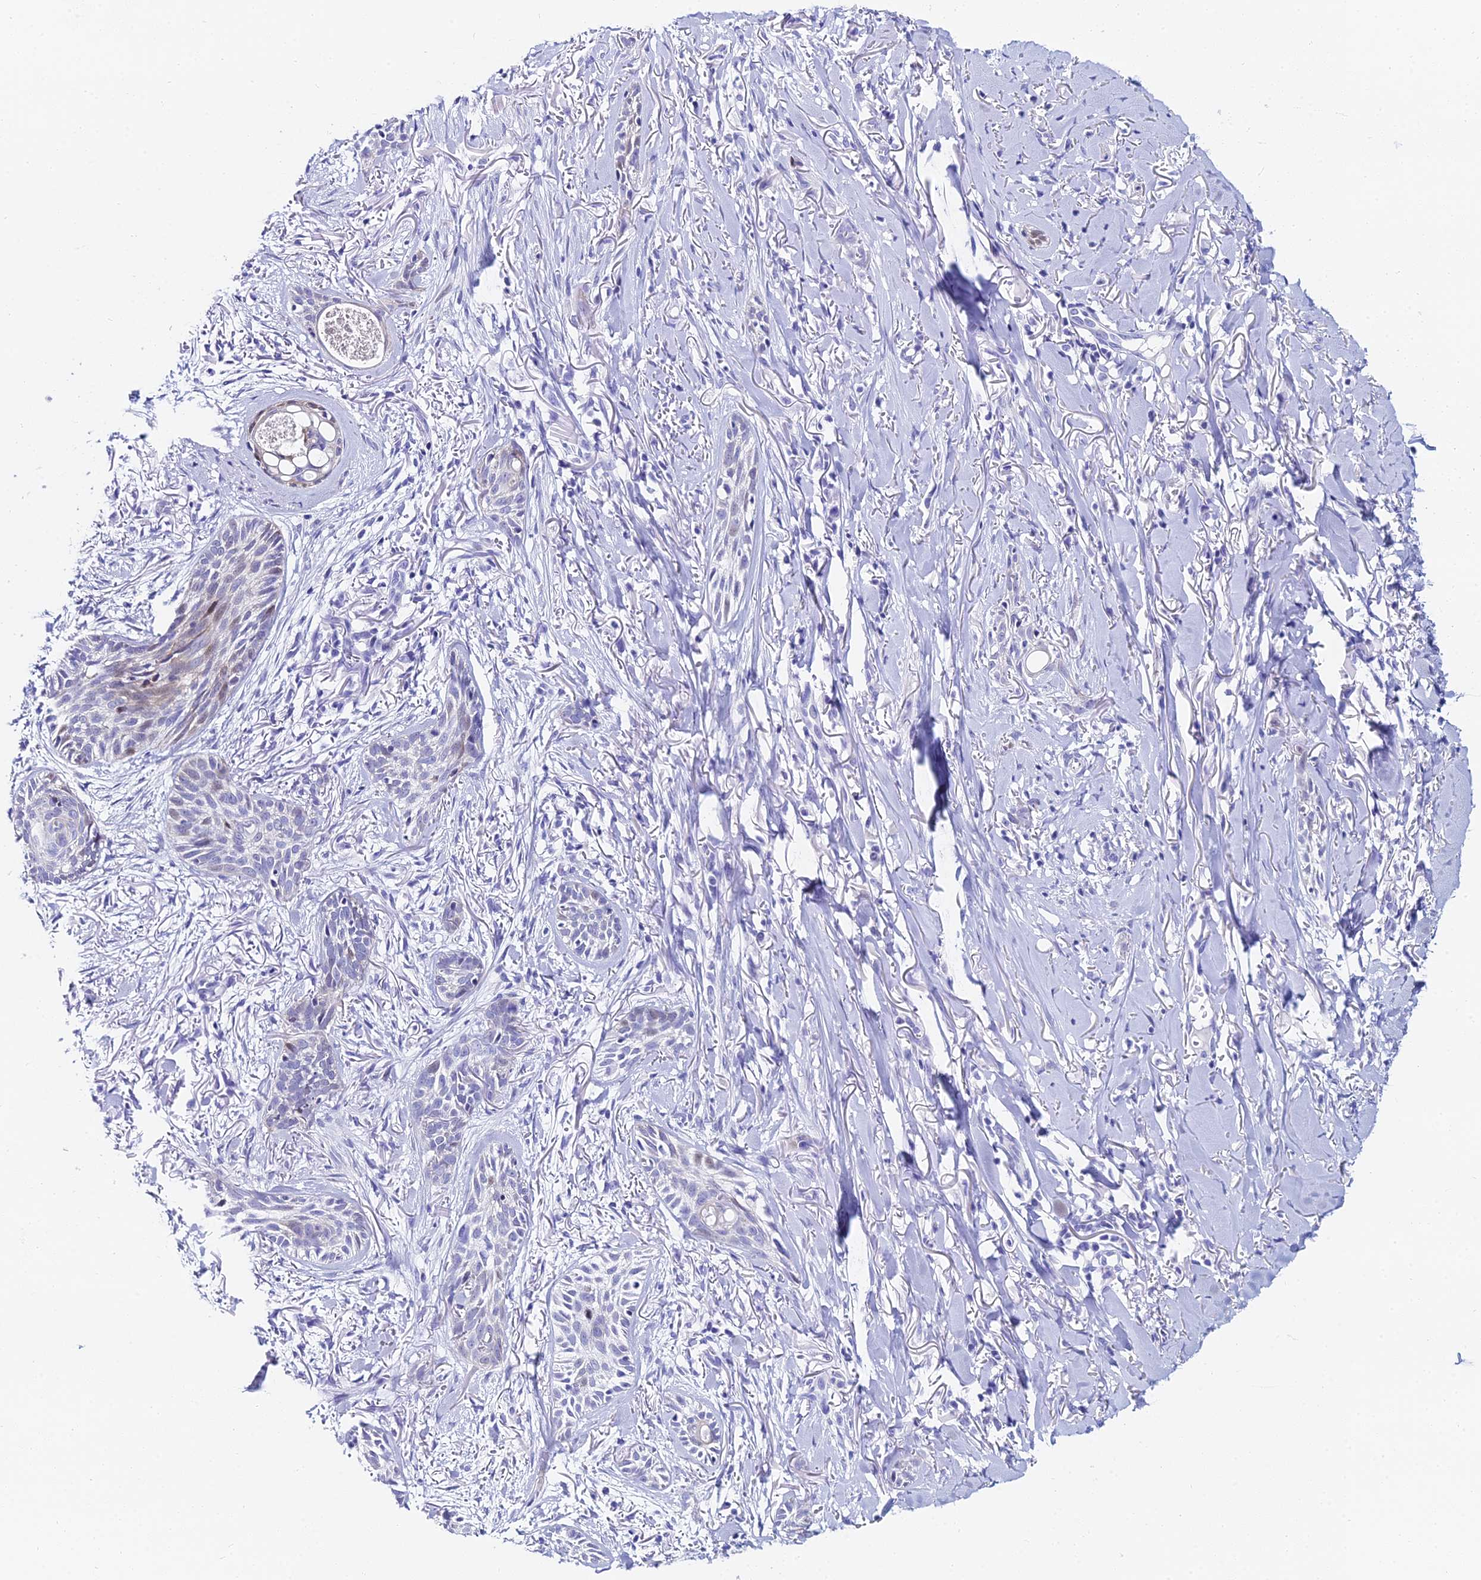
{"staining": {"intensity": "negative", "quantity": "none", "location": "none"}, "tissue": "skin cancer", "cell_type": "Tumor cells", "image_type": "cancer", "snomed": [{"axis": "morphology", "description": "Basal cell carcinoma"}, {"axis": "topography", "description": "Skin"}], "caption": "An immunohistochemistry (IHC) micrograph of skin cancer (basal cell carcinoma) is shown. There is no staining in tumor cells of skin cancer (basal cell carcinoma).", "gene": "HSPA1L", "patient": {"sex": "female", "age": 59}}